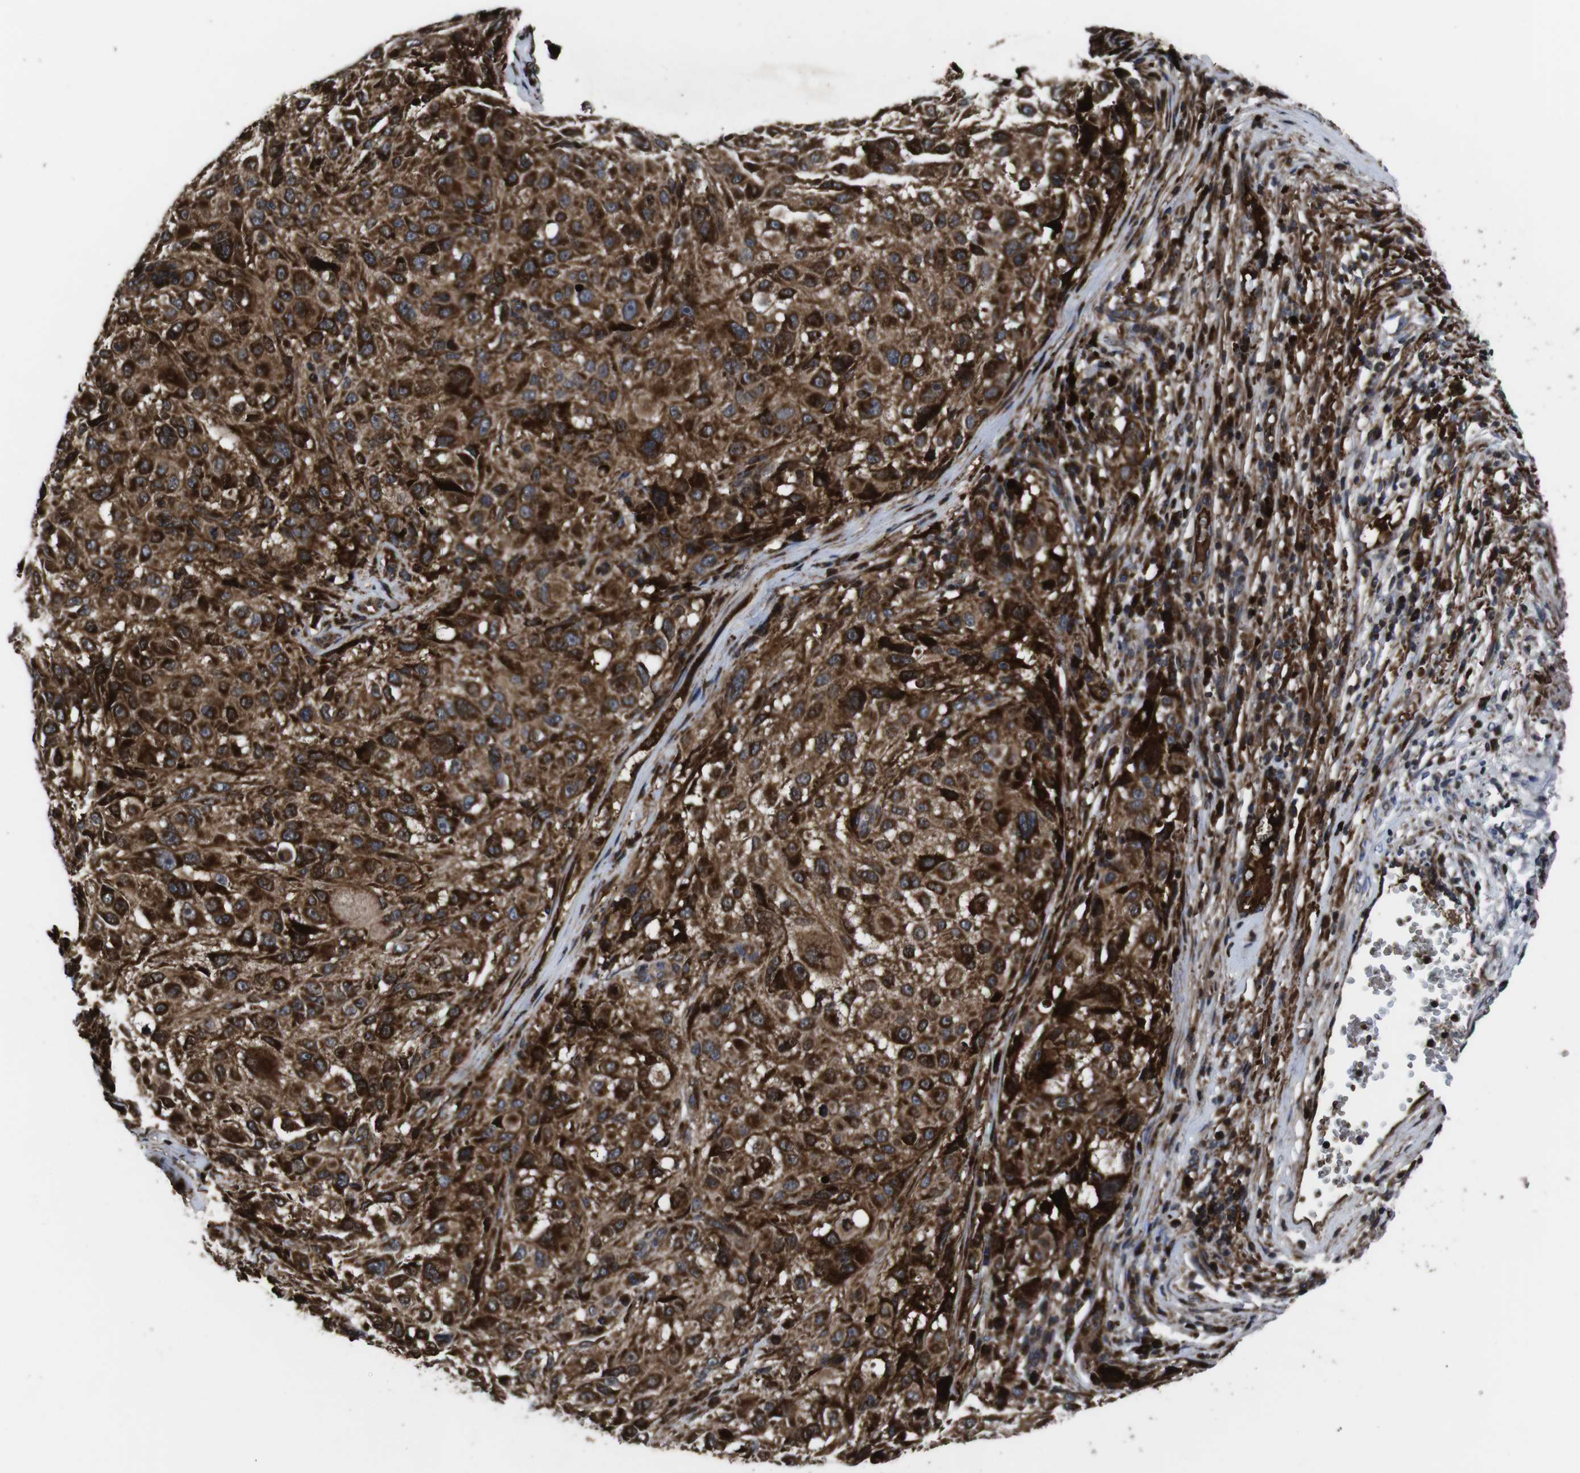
{"staining": {"intensity": "strong", "quantity": ">75%", "location": "cytoplasmic/membranous"}, "tissue": "melanoma", "cell_type": "Tumor cells", "image_type": "cancer", "snomed": [{"axis": "morphology", "description": "Necrosis, NOS"}, {"axis": "morphology", "description": "Malignant melanoma, NOS"}, {"axis": "topography", "description": "Skin"}], "caption": "Immunohistochemical staining of human melanoma exhibits high levels of strong cytoplasmic/membranous protein expression in approximately >75% of tumor cells. (DAB IHC, brown staining for protein, blue staining for nuclei).", "gene": "SMYD3", "patient": {"sex": "female", "age": 87}}